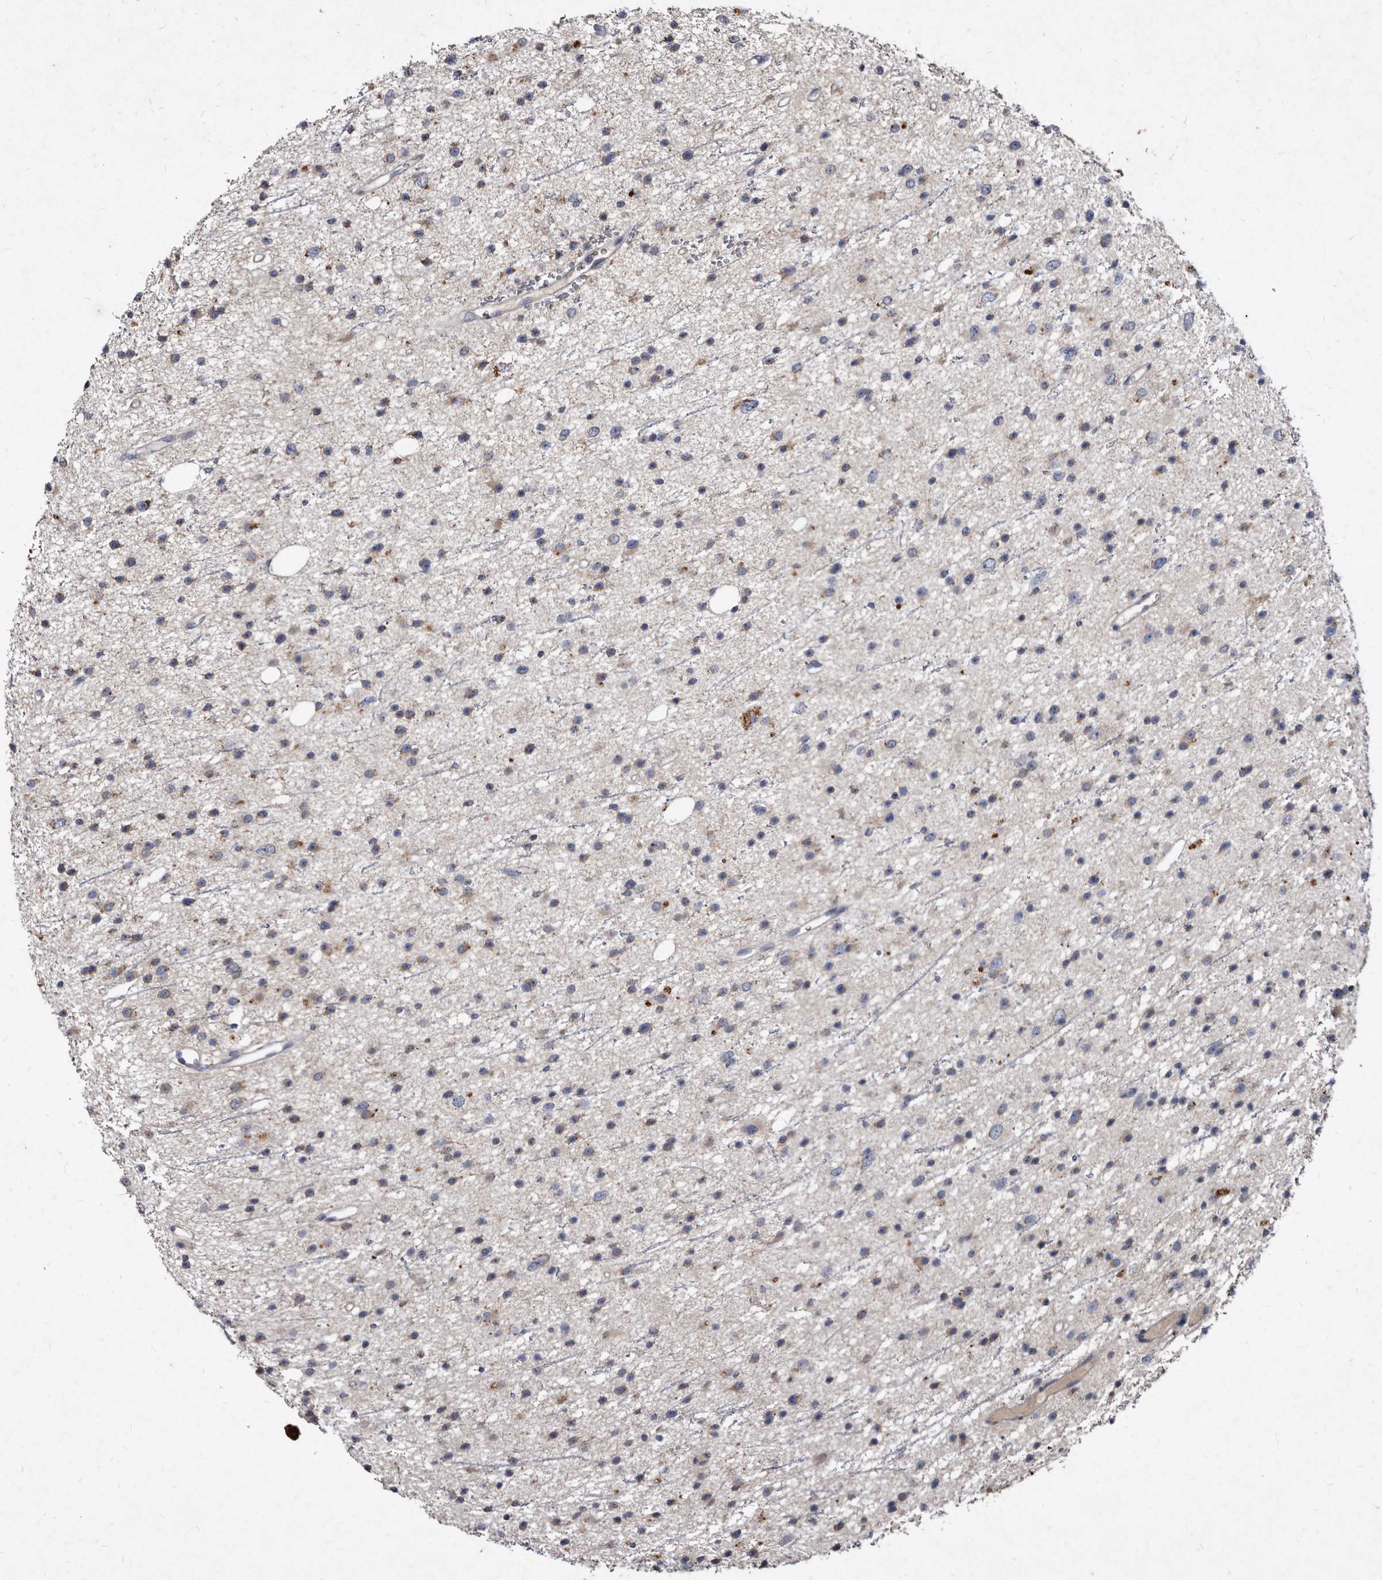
{"staining": {"intensity": "moderate", "quantity": "25%-75%", "location": "cytoplasmic/membranous"}, "tissue": "glioma", "cell_type": "Tumor cells", "image_type": "cancer", "snomed": [{"axis": "morphology", "description": "Glioma, malignant, Low grade"}, {"axis": "topography", "description": "Cerebral cortex"}], "caption": "The image displays a brown stain indicating the presence of a protein in the cytoplasmic/membranous of tumor cells in glioma. The protein of interest is shown in brown color, while the nuclei are stained blue.", "gene": "YPEL3", "patient": {"sex": "female", "age": 39}}